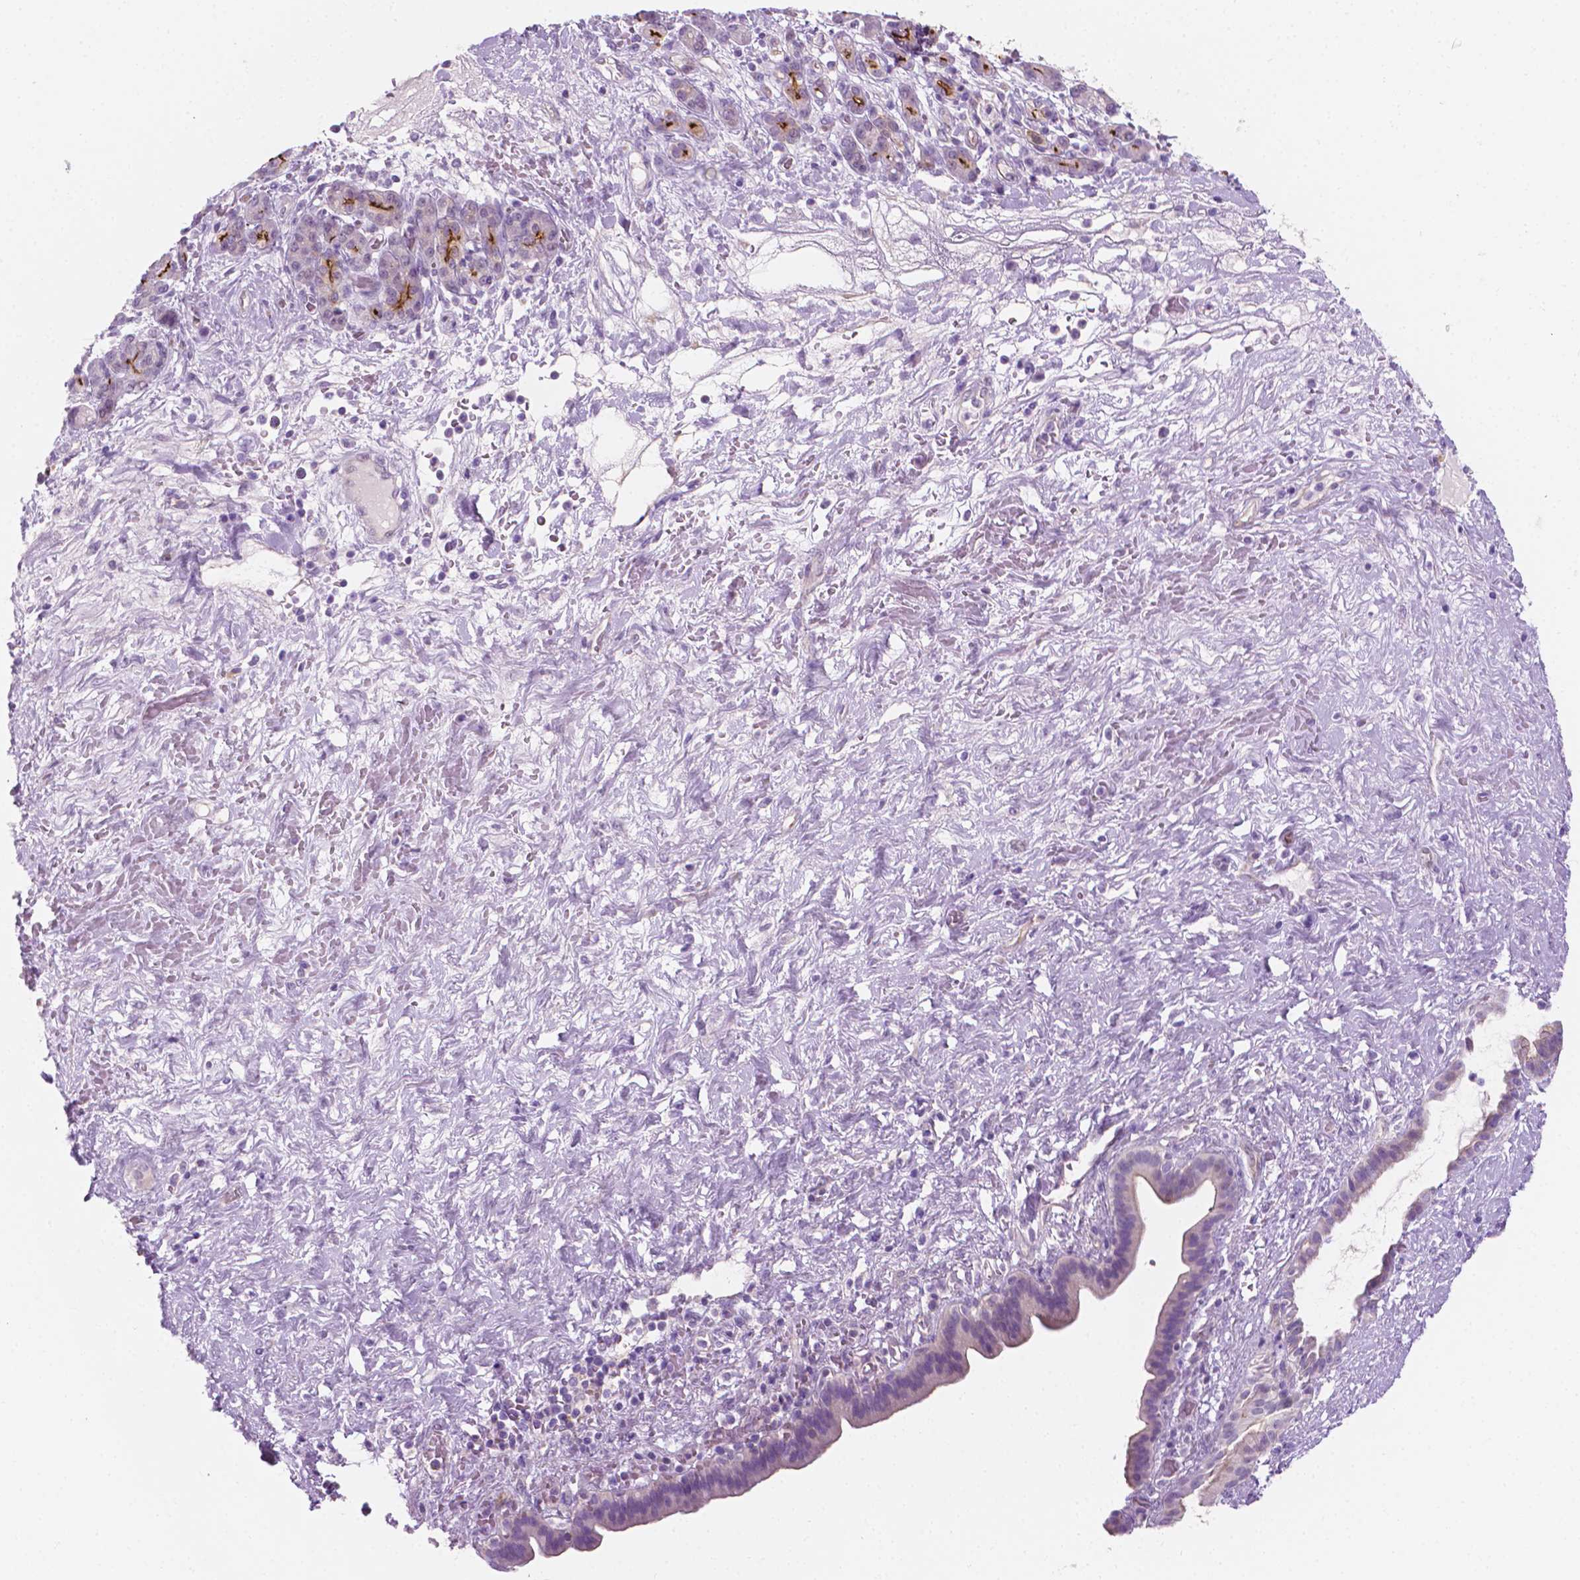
{"staining": {"intensity": "negative", "quantity": "none", "location": "none"}, "tissue": "pancreatic cancer", "cell_type": "Tumor cells", "image_type": "cancer", "snomed": [{"axis": "morphology", "description": "Adenocarcinoma, NOS"}, {"axis": "topography", "description": "Pancreas"}], "caption": "Tumor cells show no significant protein expression in adenocarcinoma (pancreatic).", "gene": "EPPK1", "patient": {"sex": "male", "age": 44}}